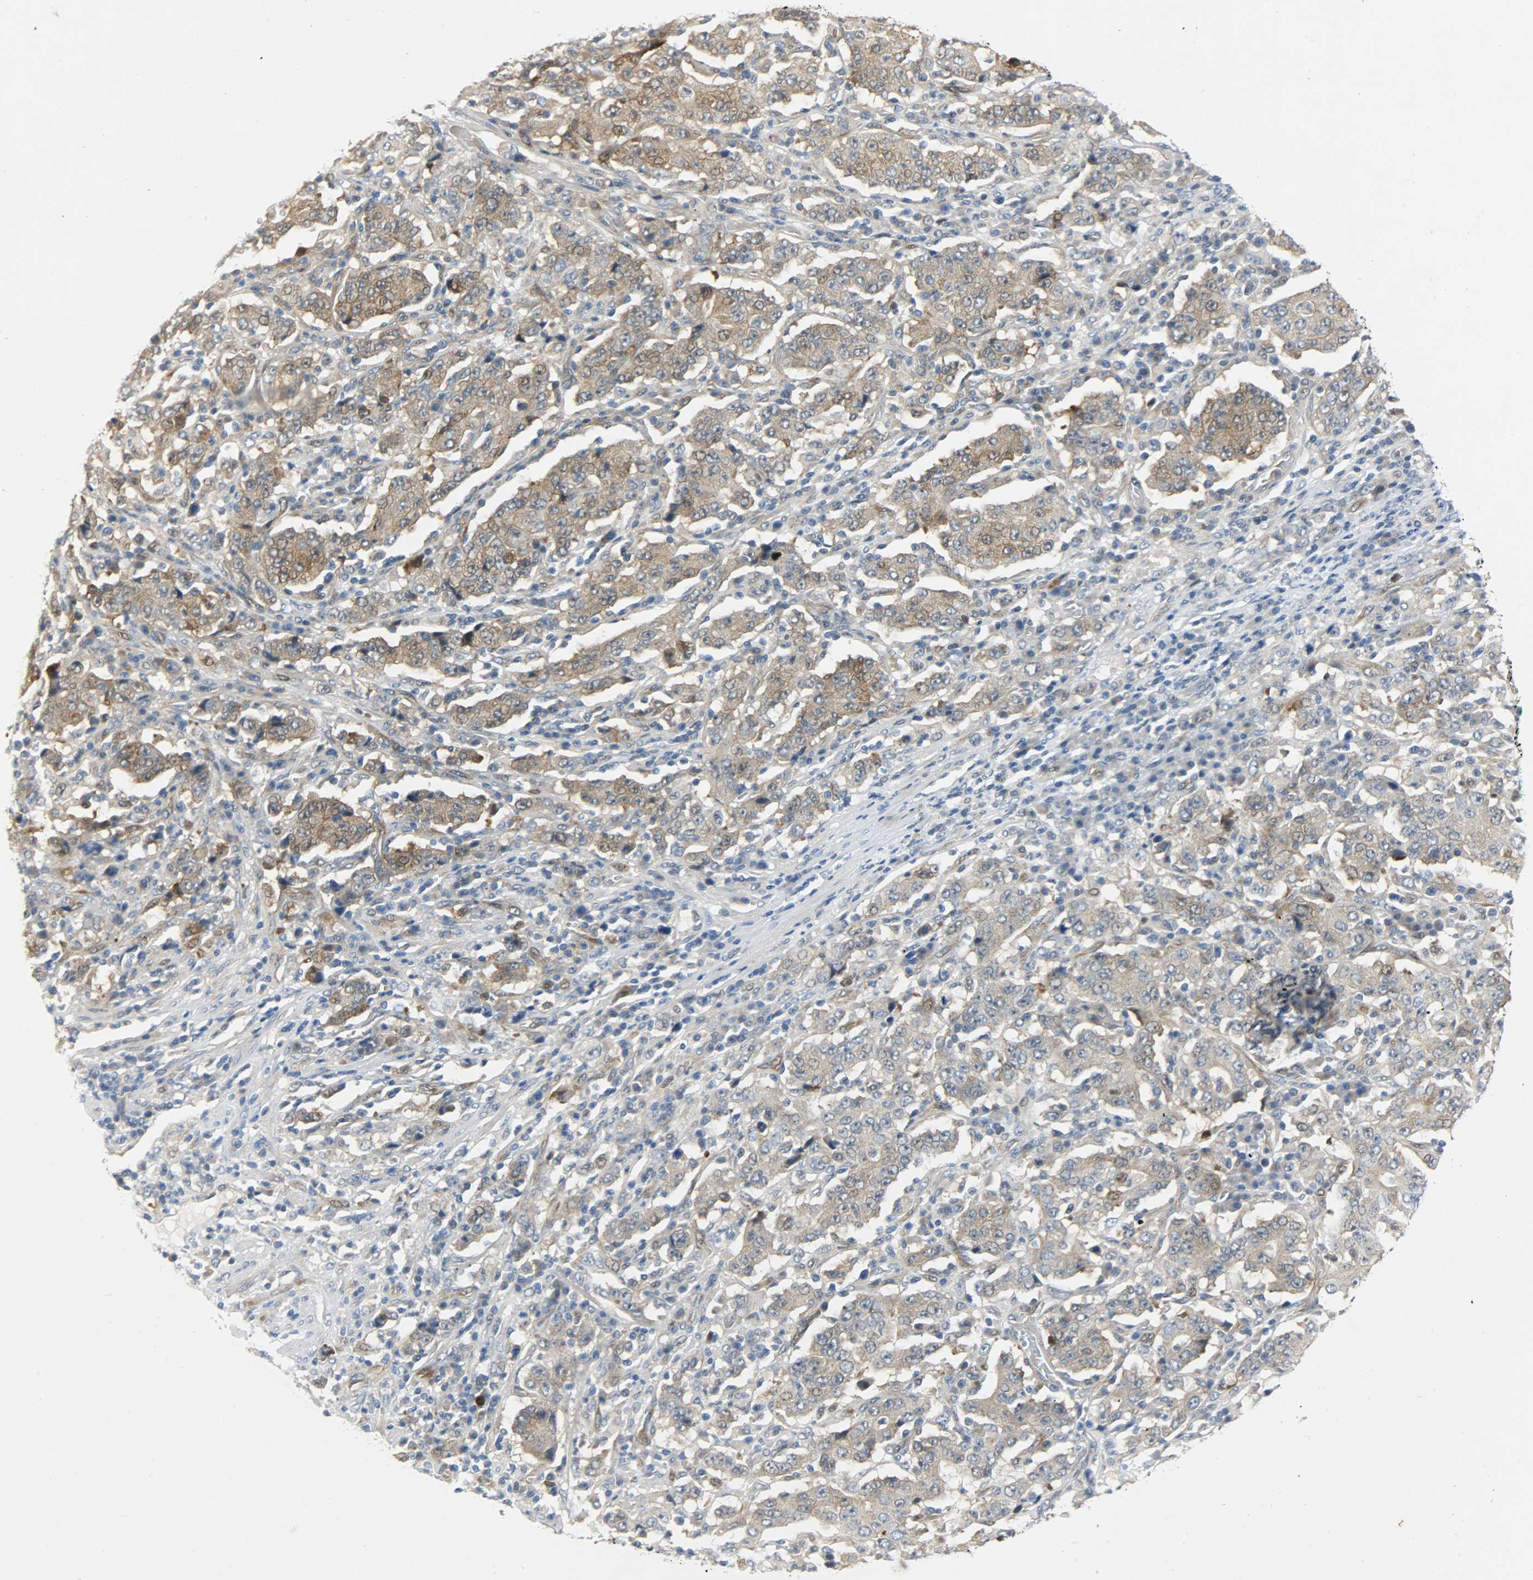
{"staining": {"intensity": "weak", "quantity": "25%-75%", "location": "cytoplasmic/membranous"}, "tissue": "stomach cancer", "cell_type": "Tumor cells", "image_type": "cancer", "snomed": [{"axis": "morphology", "description": "Normal tissue, NOS"}, {"axis": "morphology", "description": "Adenocarcinoma, NOS"}, {"axis": "topography", "description": "Stomach, upper"}, {"axis": "topography", "description": "Stomach"}], "caption": "An immunohistochemistry (IHC) micrograph of tumor tissue is shown. Protein staining in brown shows weak cytoplasmic/membranous positivity in stomach cancer within tumor cells. Immunohistochemistry (ihc) stains the protein in brown and the nuclei are stained blue.", "gene": "EIF4EBP1", "patient": {"sex": "male", "age": 59}}